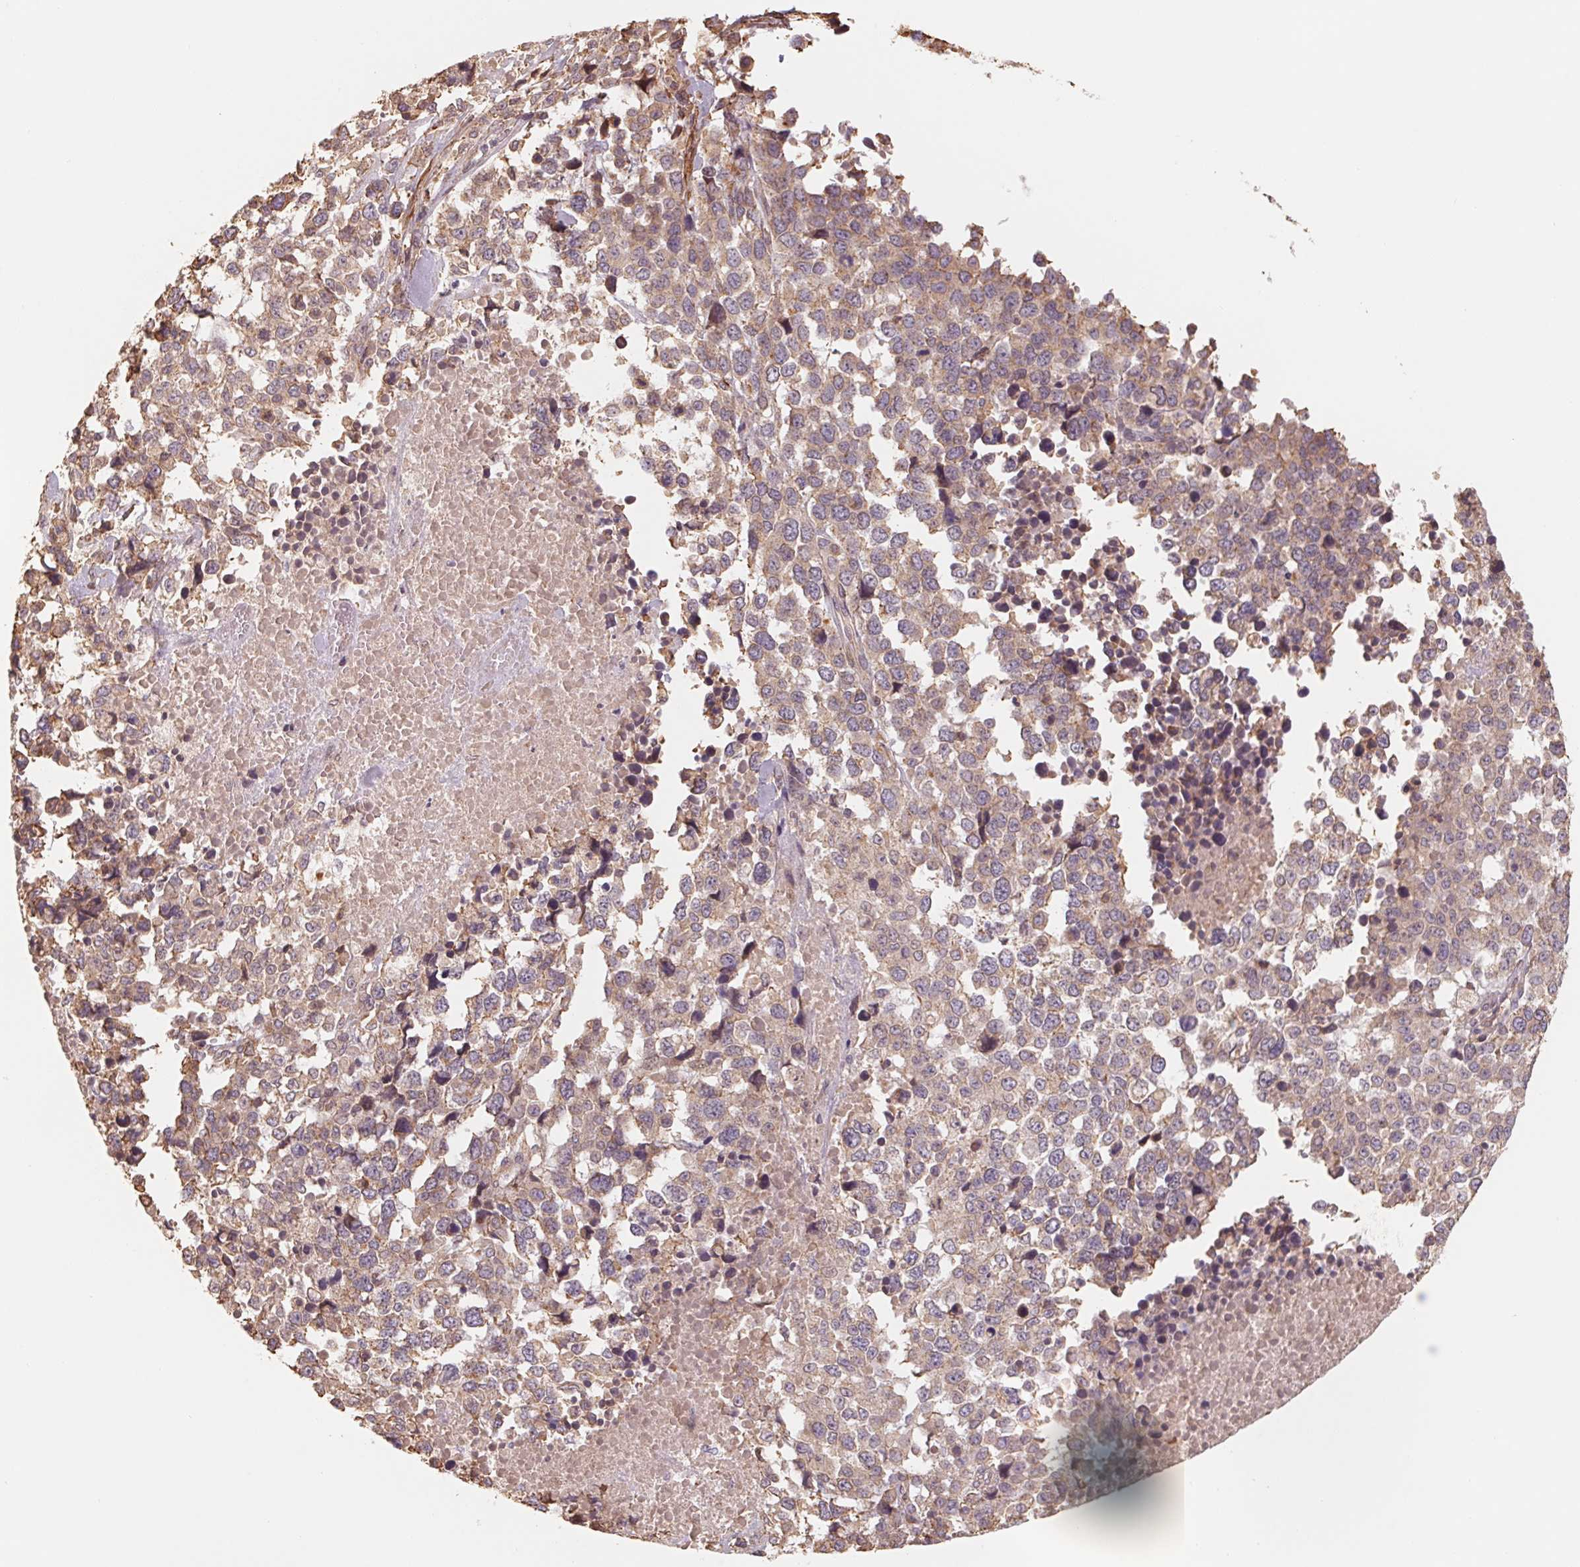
{"staining": {"intensity": "weak", "quantity": ">75%", "location": "cytoplasmic/membranous"}, "tissue": "melanoma", "cell_type": "Tumor cells", "image_type": "cancer", "snomed": [{"axis": "morphology", "description": "Malignant melanoma, Metastatic site"}, {"axis": "topography", "description": "Skin"}], "caption": "DAB immunohistochemical staining of melanoma shows weak cytoplasmic/membranous protein expression in about >75% of tumor cells.", "gene": "CCDC112", "patient": {"sex": "male", "age": 84}}